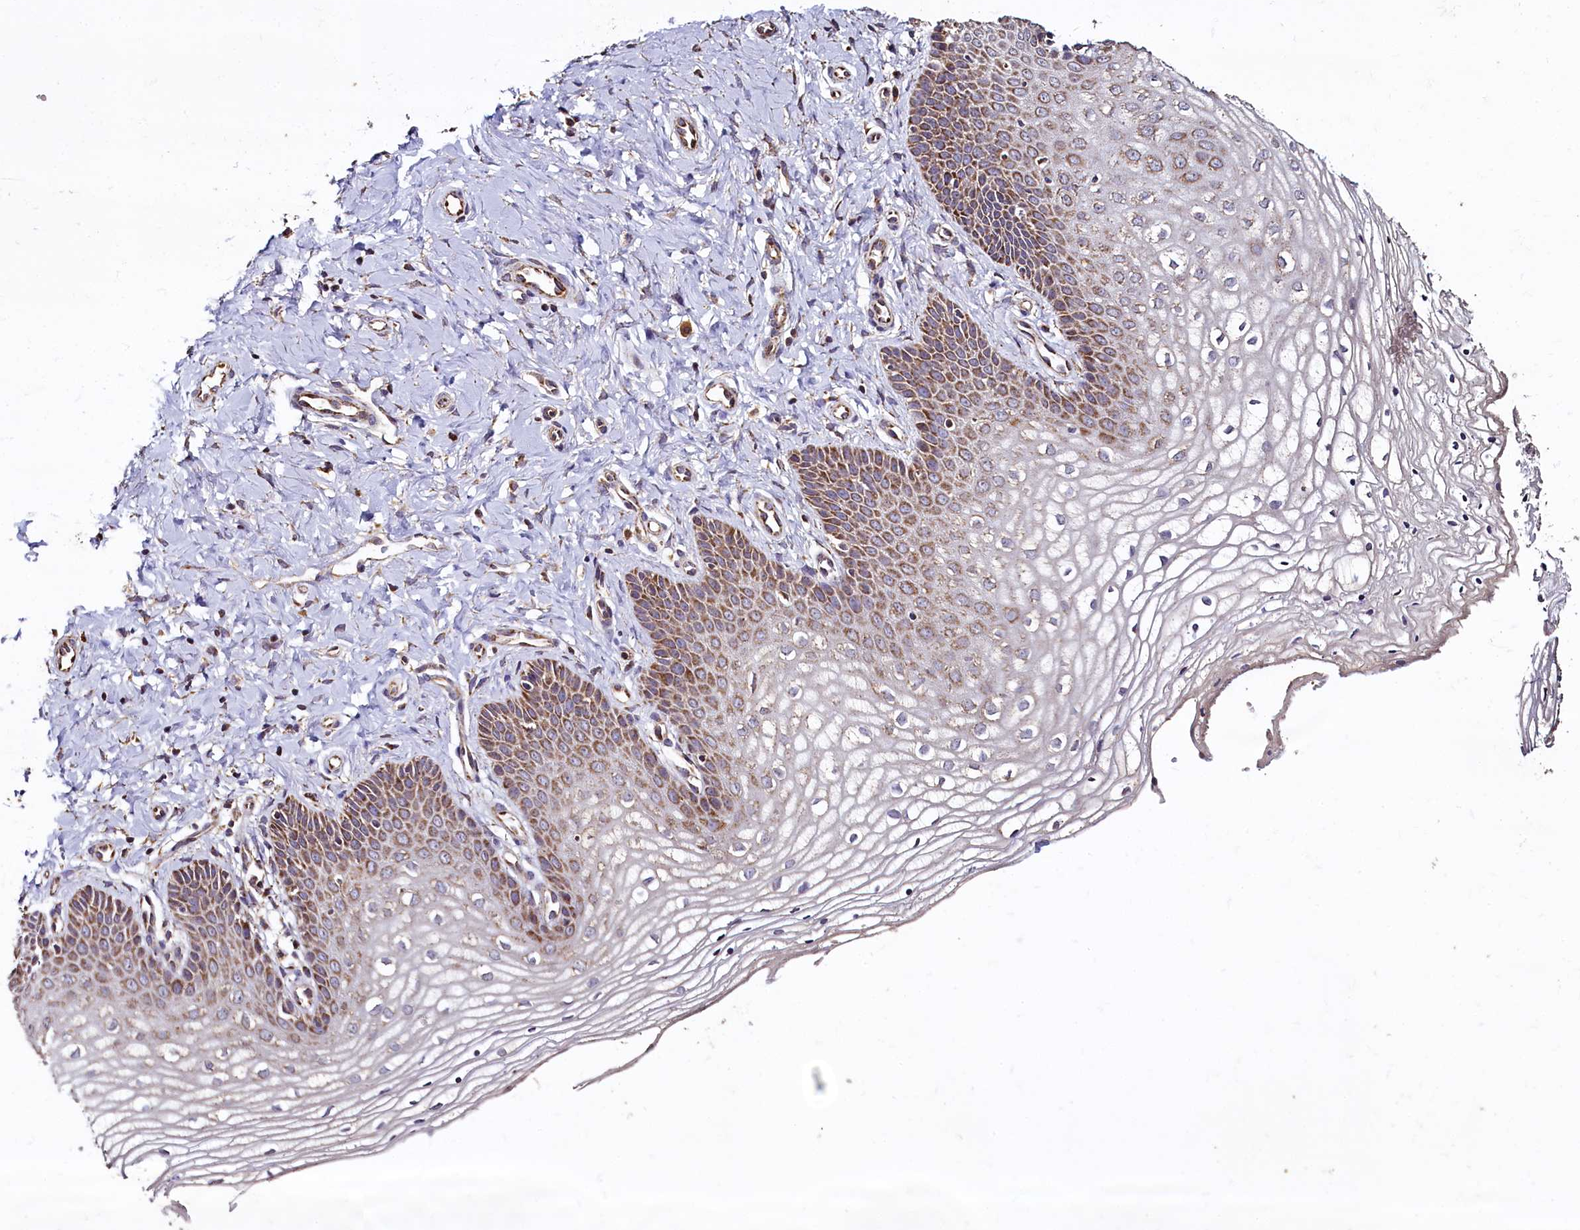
{"staining": {"intensity": "moderate", "quantity": "25%-75%", "location": "cytoplasmic/membranous"}, "tissue": "vagina", "cell_type": "Squamous epithelial cells", "image_type": "normal", "snomed": [{"axis": "morphology", "description": "Normal tissue, NOS"}, {"axis": "topography", "description": "Vagina"}], "caption": "Protein staining demonstrates moderate cytoplasmic/membranous positivity in about 25%-75% of squamous epithelial cells in unremarkable vagina. Nuclei are stained in blue.", "gene": "COQ9", "patient": {"sex": "female", "age": 68}}